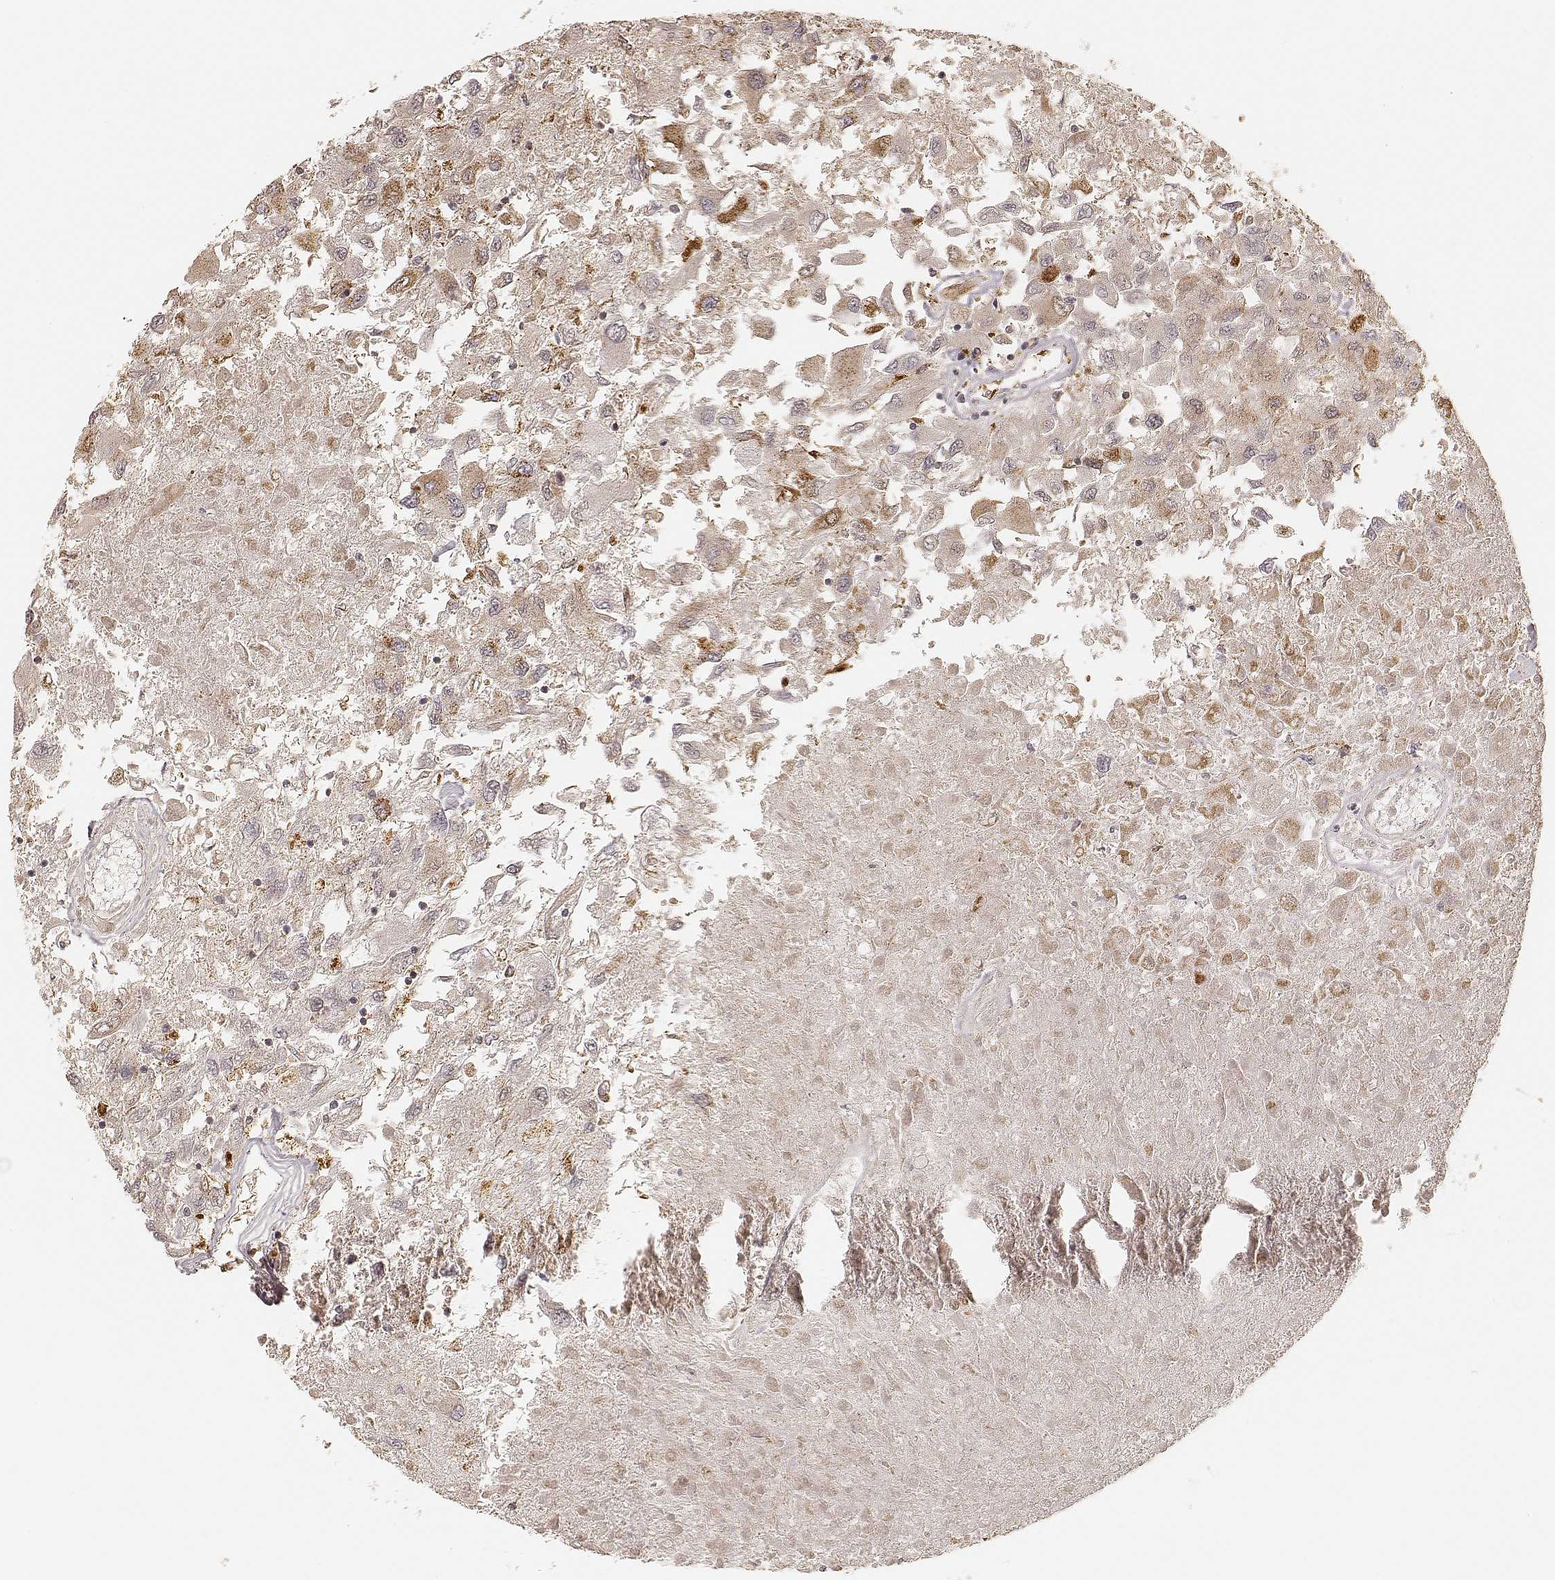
{"staining": {"intensity": "moderate", "quantity": ">75%", "location": "cytoplasmic/membranous"}, "tissue": "renal cancer", "cell_type": "Tumor cells", "image_type": "cancer", "snomed": [{"axis": "morphology", "description": "Adenocarcinoma, NOS"}, {"axis": "topography", "description": "Kidney"}], "caption": "This micrograph shows IHC staining of adenocarcinoma (renal), with medium moderate cytoplasmic/membranous staining in approximately >75% of tumor cells.", "gene": "CS", "patient": {"sex": "female", "age": 76}}